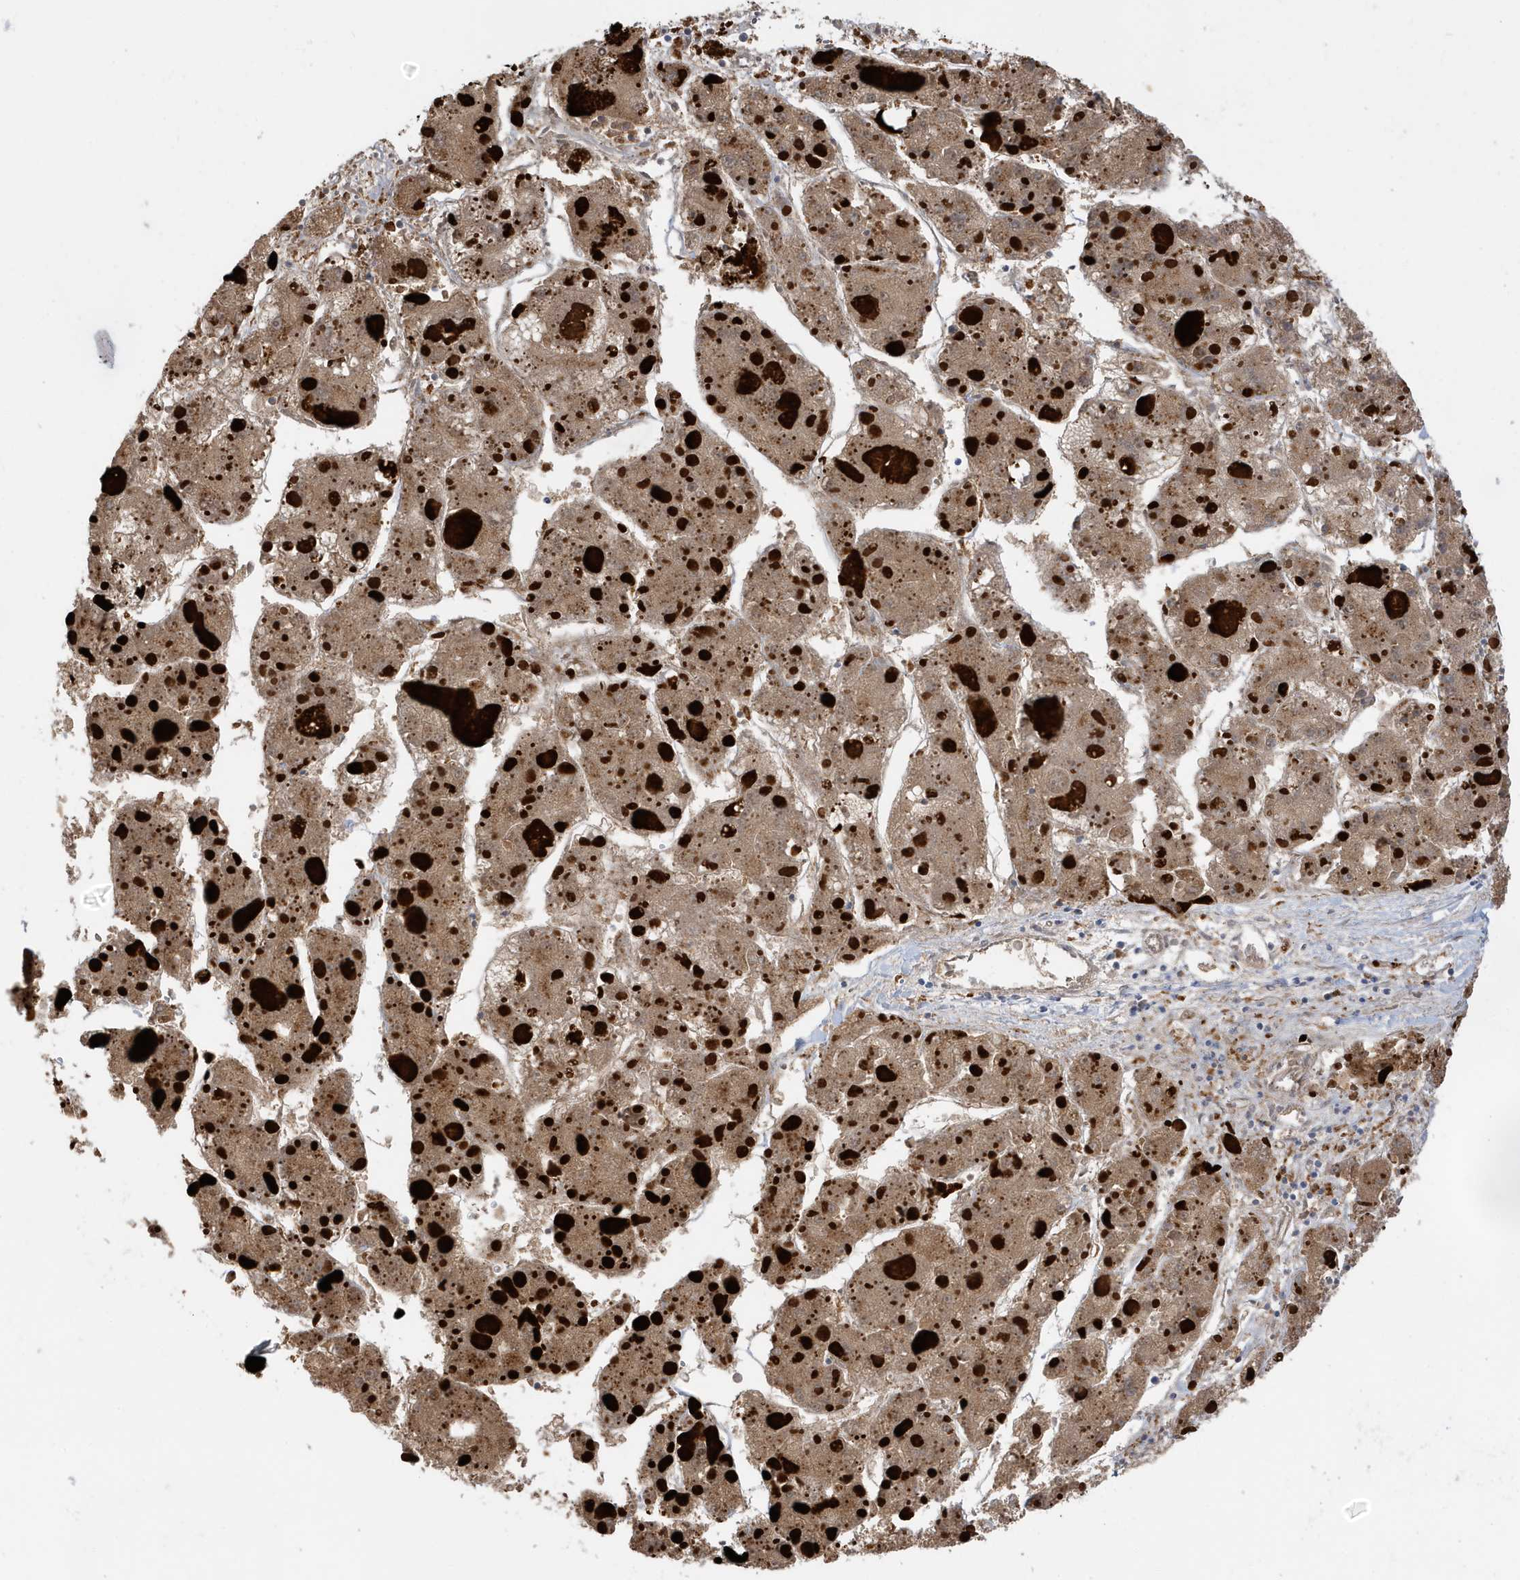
{"staining": {"intensity": "moderate", "quantity": ">75%", "location": "cytoplasmic/membranous"}, "tissue": "liver cancer", "cell_type": "Tumor cells", "image_type": "cancer", "snomed": [{"axis": "morphology", "description": "Carcinoma, Hepatocellular, NOS"}, {"axis": "topography", "description": "Liver"}], "caption": "Hepatocellular carcinoma (liver) stained for a protein demonstrates moderate cytoplasmic/membranous positivity in tumor cells.", "gene": "ZNF507", "patient": {"sex": "female", "age": 73}}